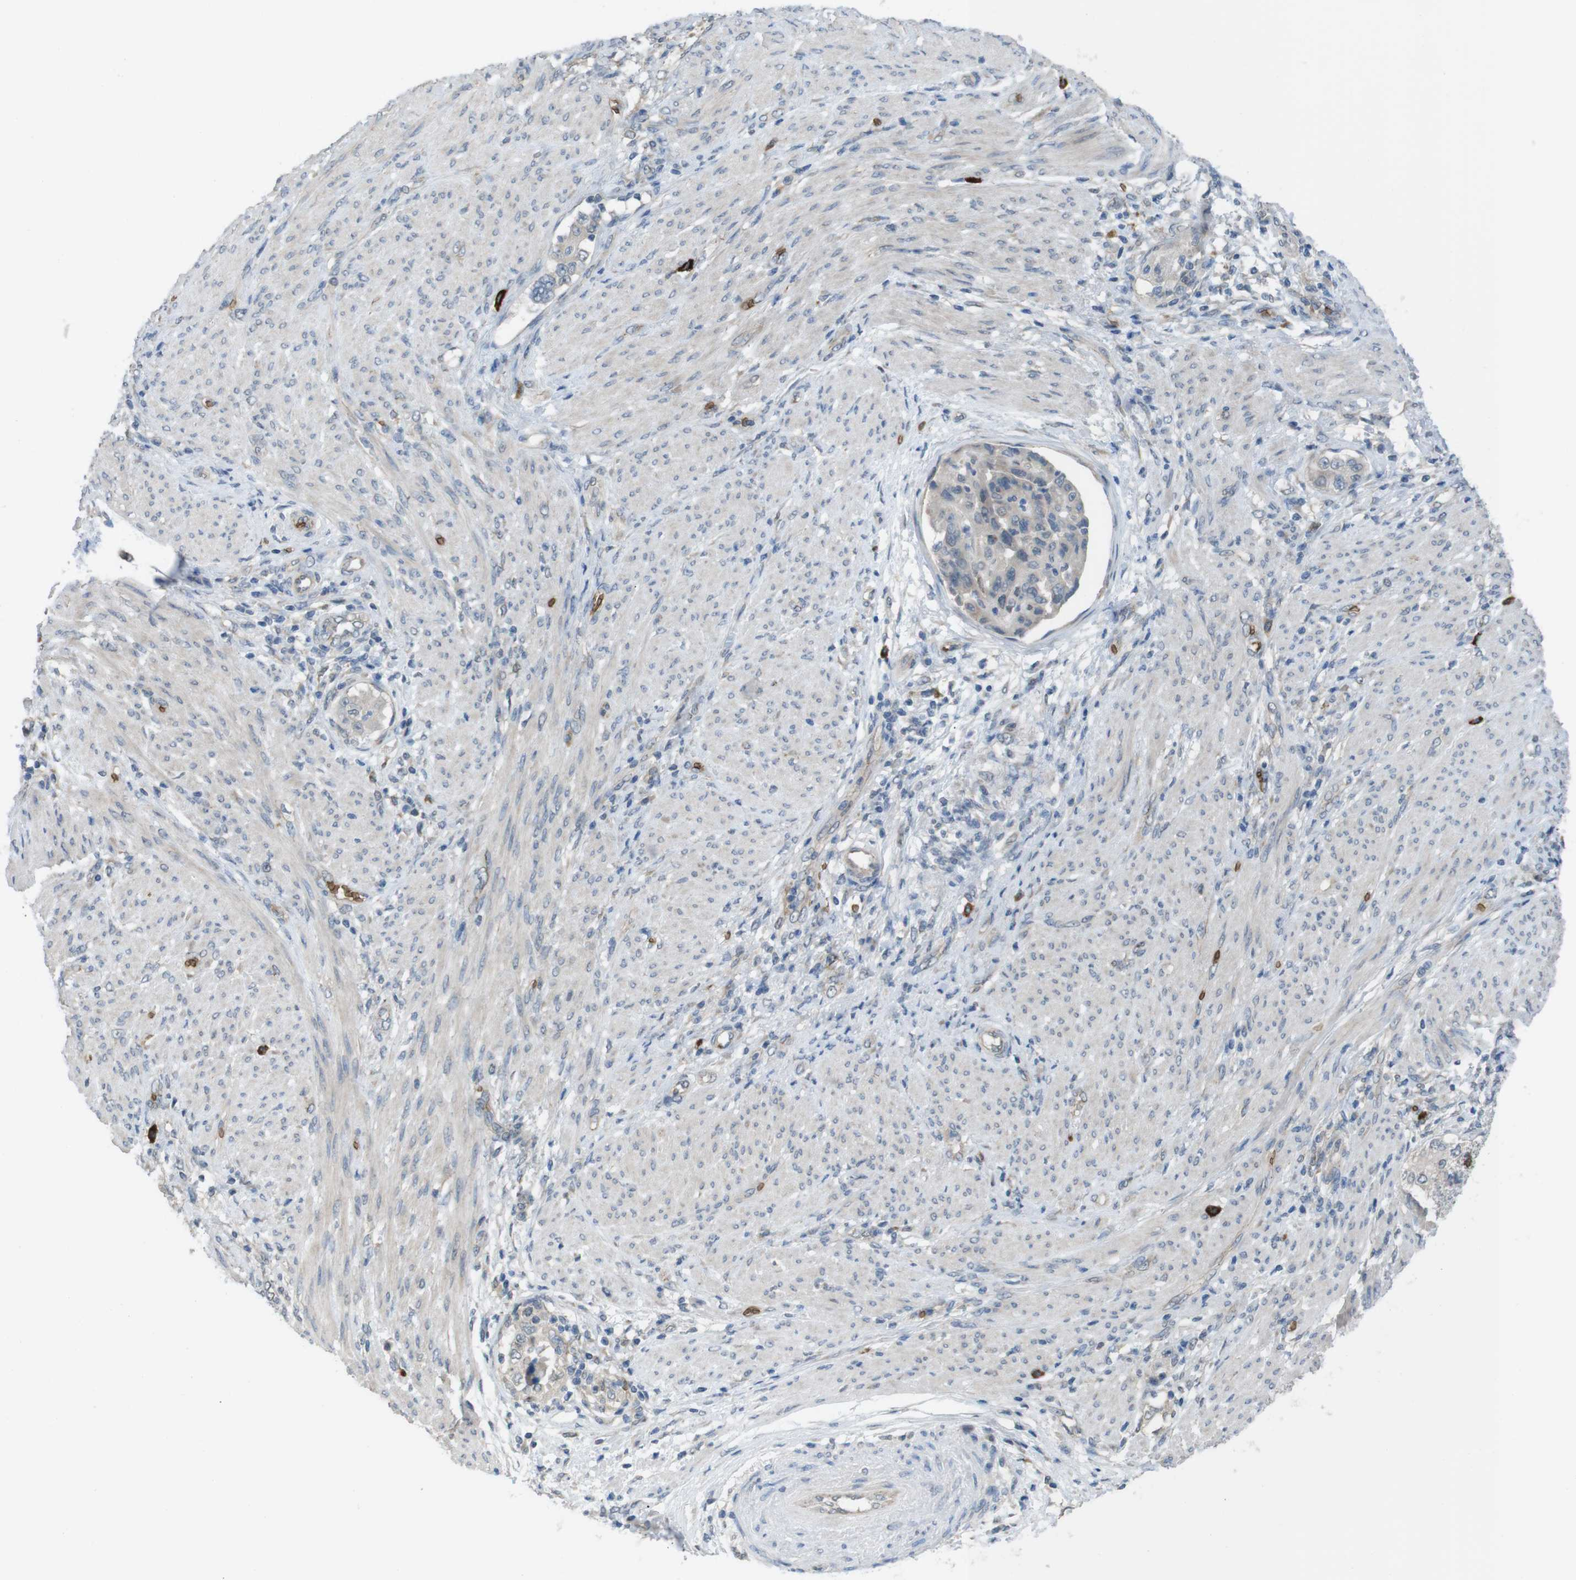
{"staining": {"intensity": "negative", "quantity": "none", "location": "none"}, "tissue": "endometrial cancer", "cell_type": "Tumor cells", "image_type": "cancer", "snomed": [{"axis": "morphology", "description": "Adenocarcinoma, NOS"}, {"axis": "topography", "description": "Endometrium"}], "caption": "Tumor cells show no significant positivity in endometrial adenocarcinoma. (DAB immunohistochemistry with hematoxylin counter stain).", "gene": "GYPA", "patient": {"sex": "female", "age": 85}}